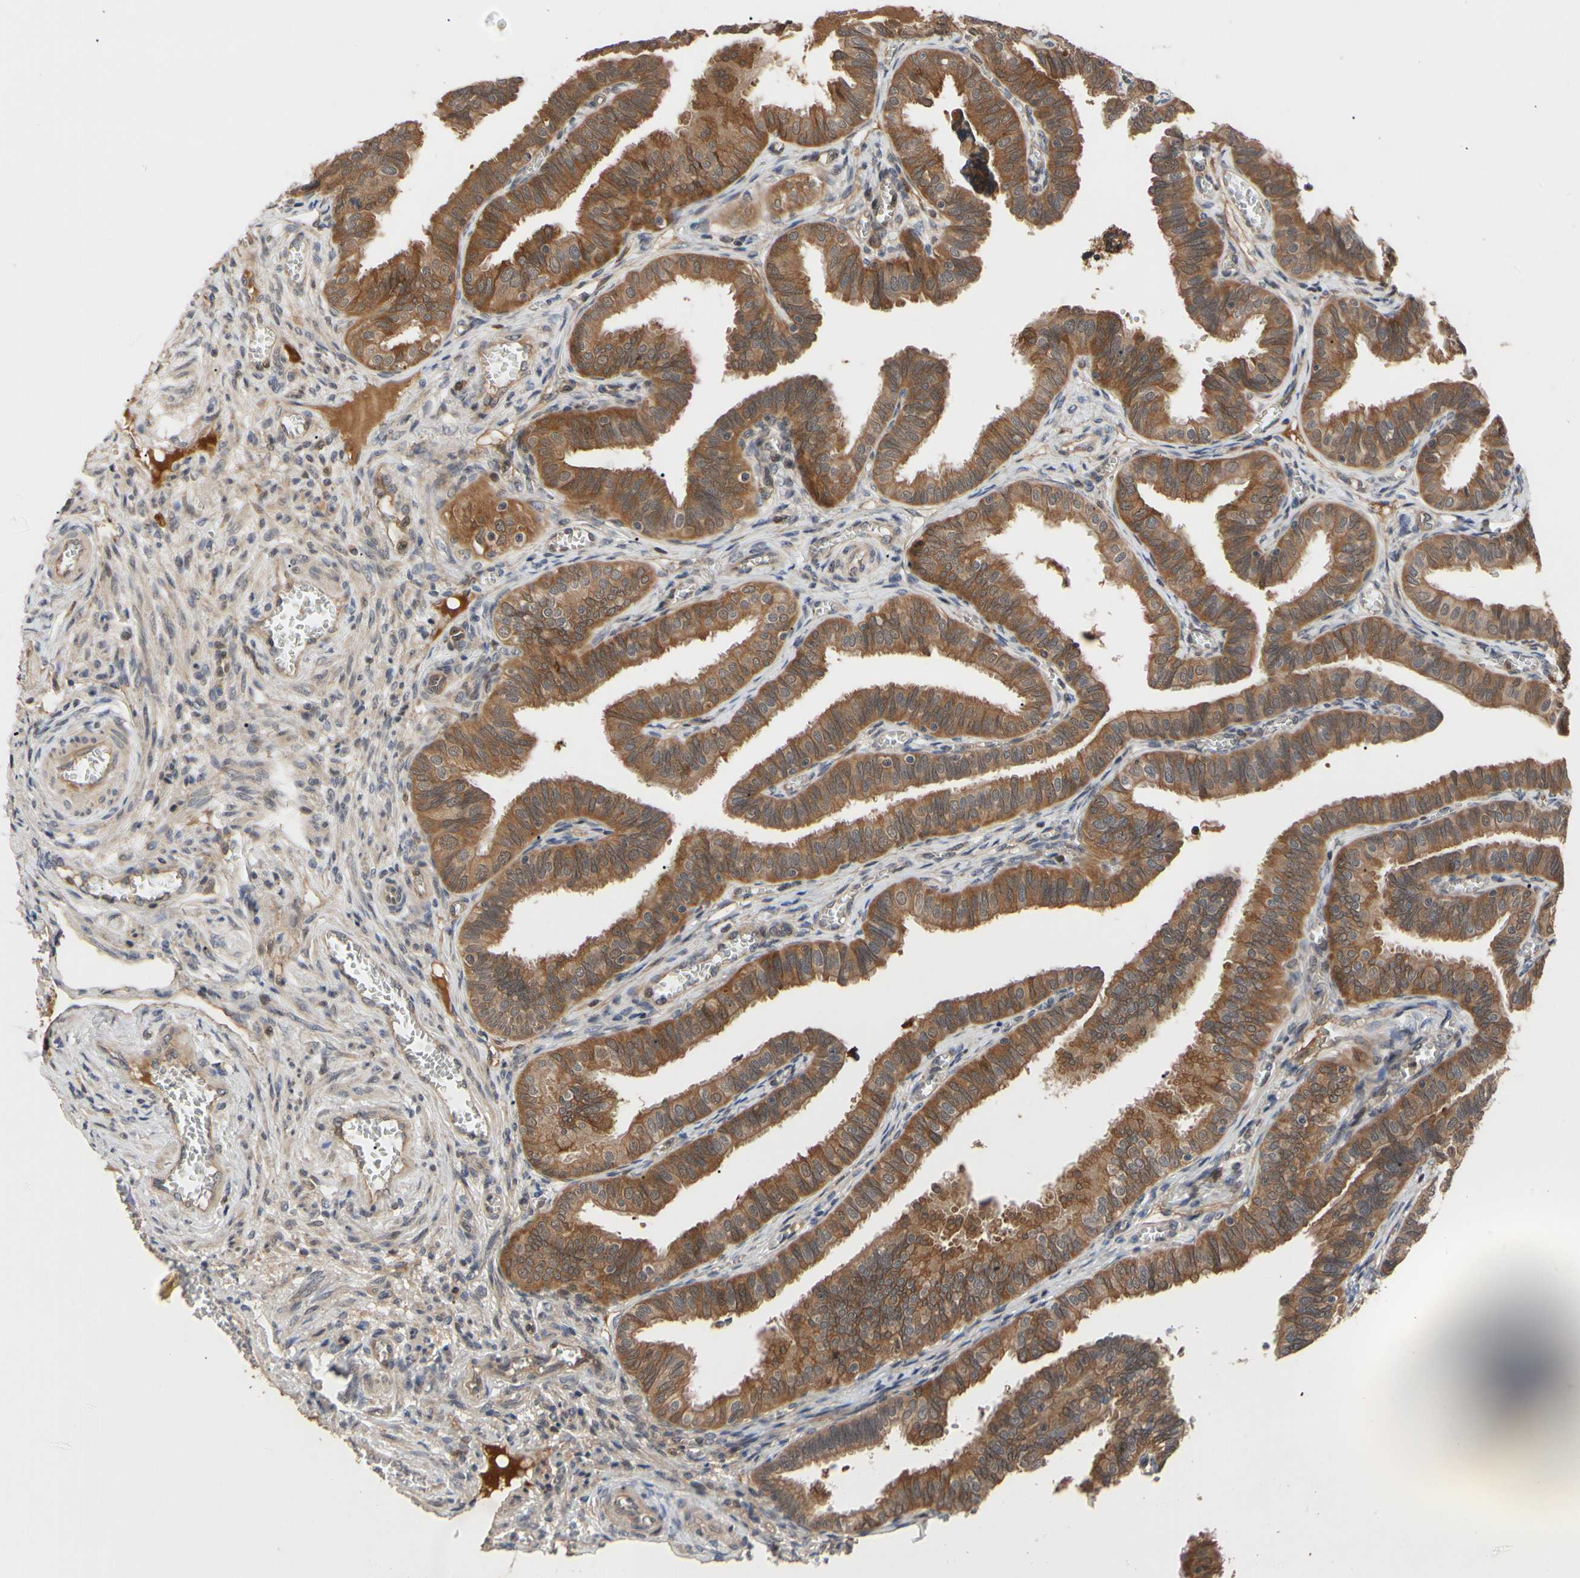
{"staining": {"intensity": "strong", "quantity": ">75%", "location": "cytoplasmic/membranous"}, "tissue": "fallopian tube", "cell_type": "Glandular cells", "image_type": "normal", "snomed": [{"axis": "morphology", "description": "Normal tissue, NOS"}, {"axis": "topography", "description": "Fallopian tube"}], "caption": "Immunohistochemical staining of benign fallopian tube exhibits >75% levels of strong cytoplasmic/membranous protein positivity in approximately >75% of glandular cells. (brown staining indicates protein expression, while blue staining denotes nuclei).", "gene": "CYTIP", "patient": {"sex": "female", "age": 46}}